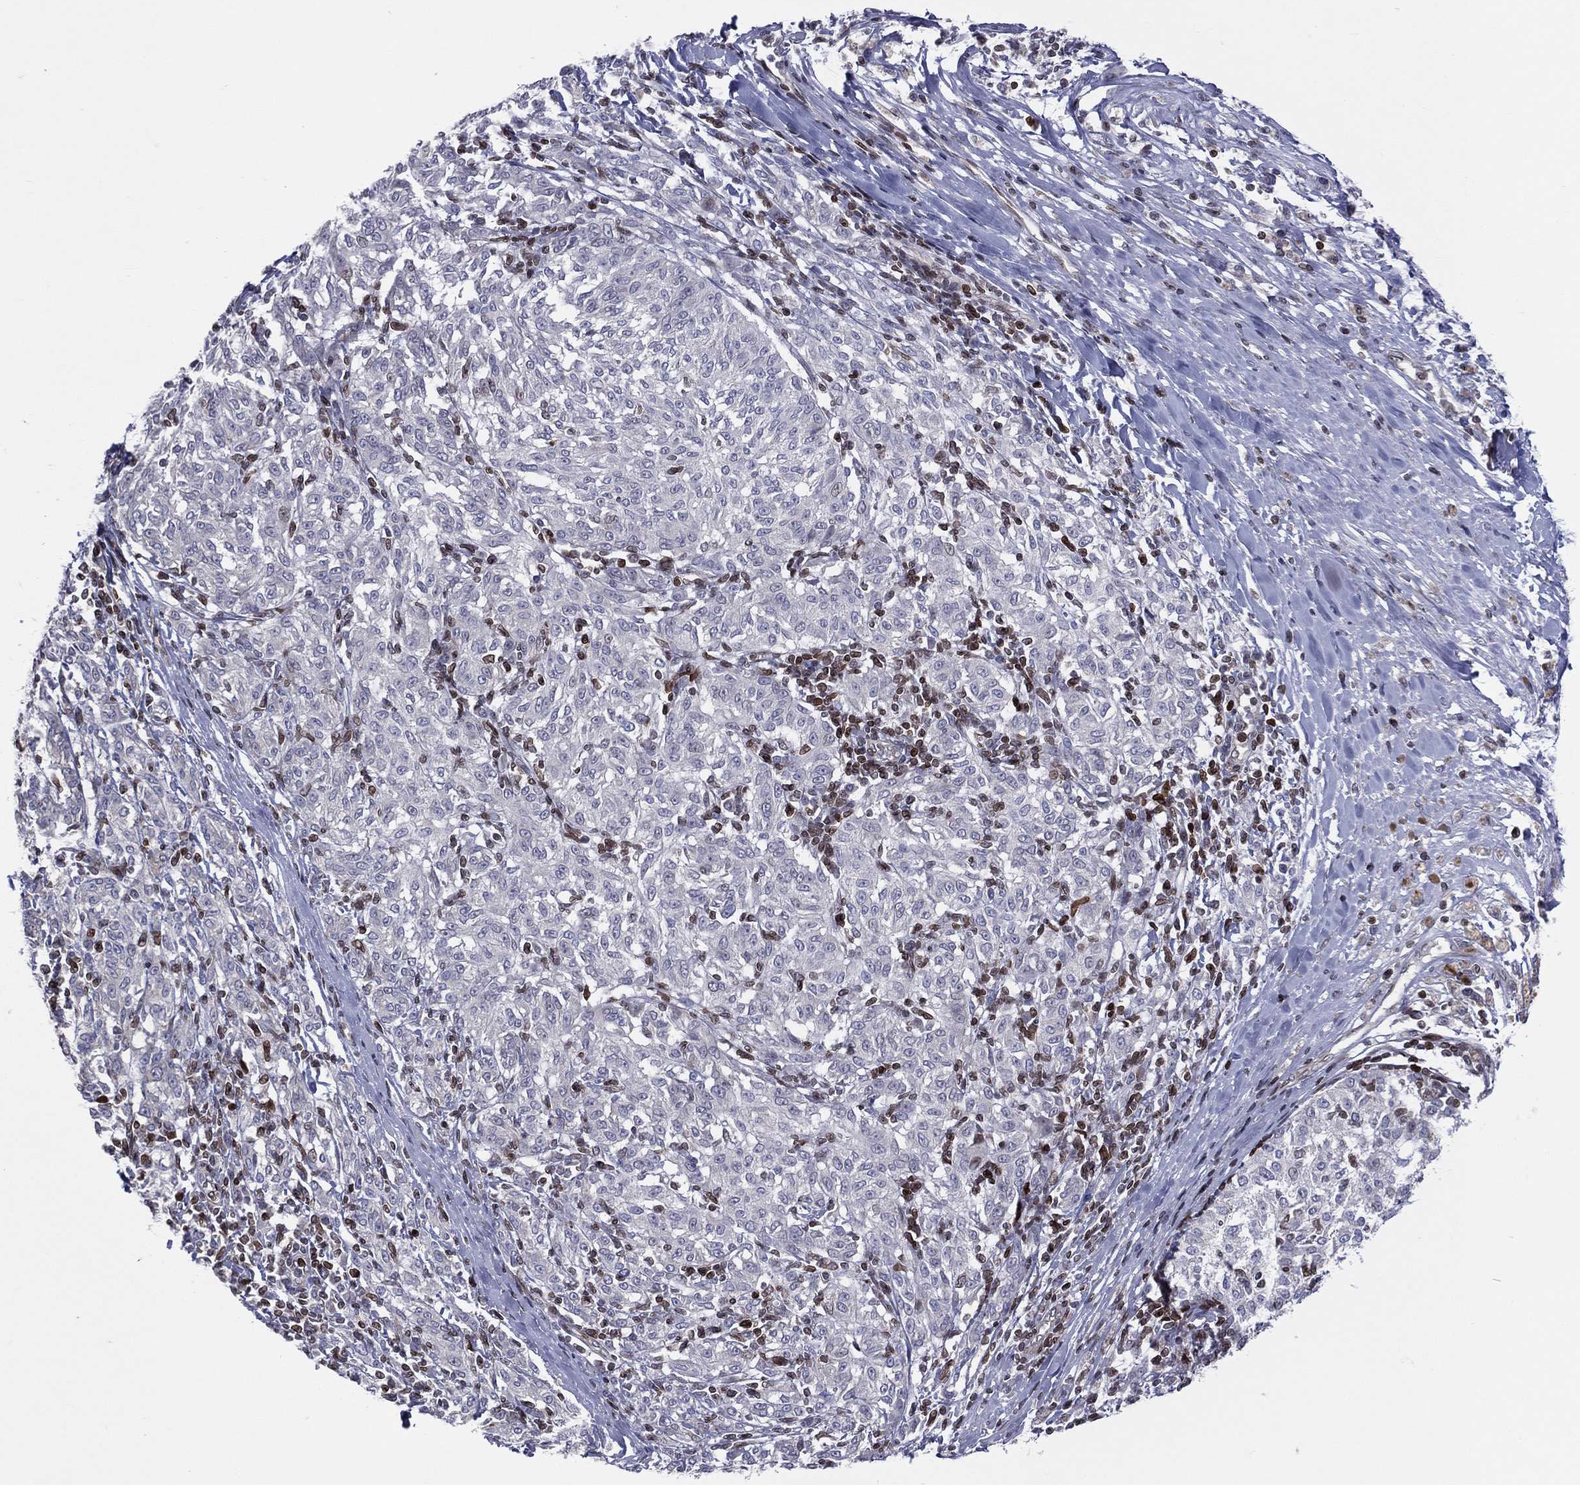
{"staining": {"intensity": "negative", "quantity": "none", "location": "none"}, "tissue": "melanoma", "cell_type": "Tumor cells", "image_type": "cancer", "snomed": [{"axis": "morphology", "description": "Malignant melanoma, NOS"}, {"axis": "topography", "description": "Skin"}], "caption": "Immunohistochemistry (IHC) histopathology image of malignant melanoma stained for a protein (brown), which reveals no positivity in tumor cells.", "gene": "DBF4B", "patient": {"sex": "female", "age": 72}}